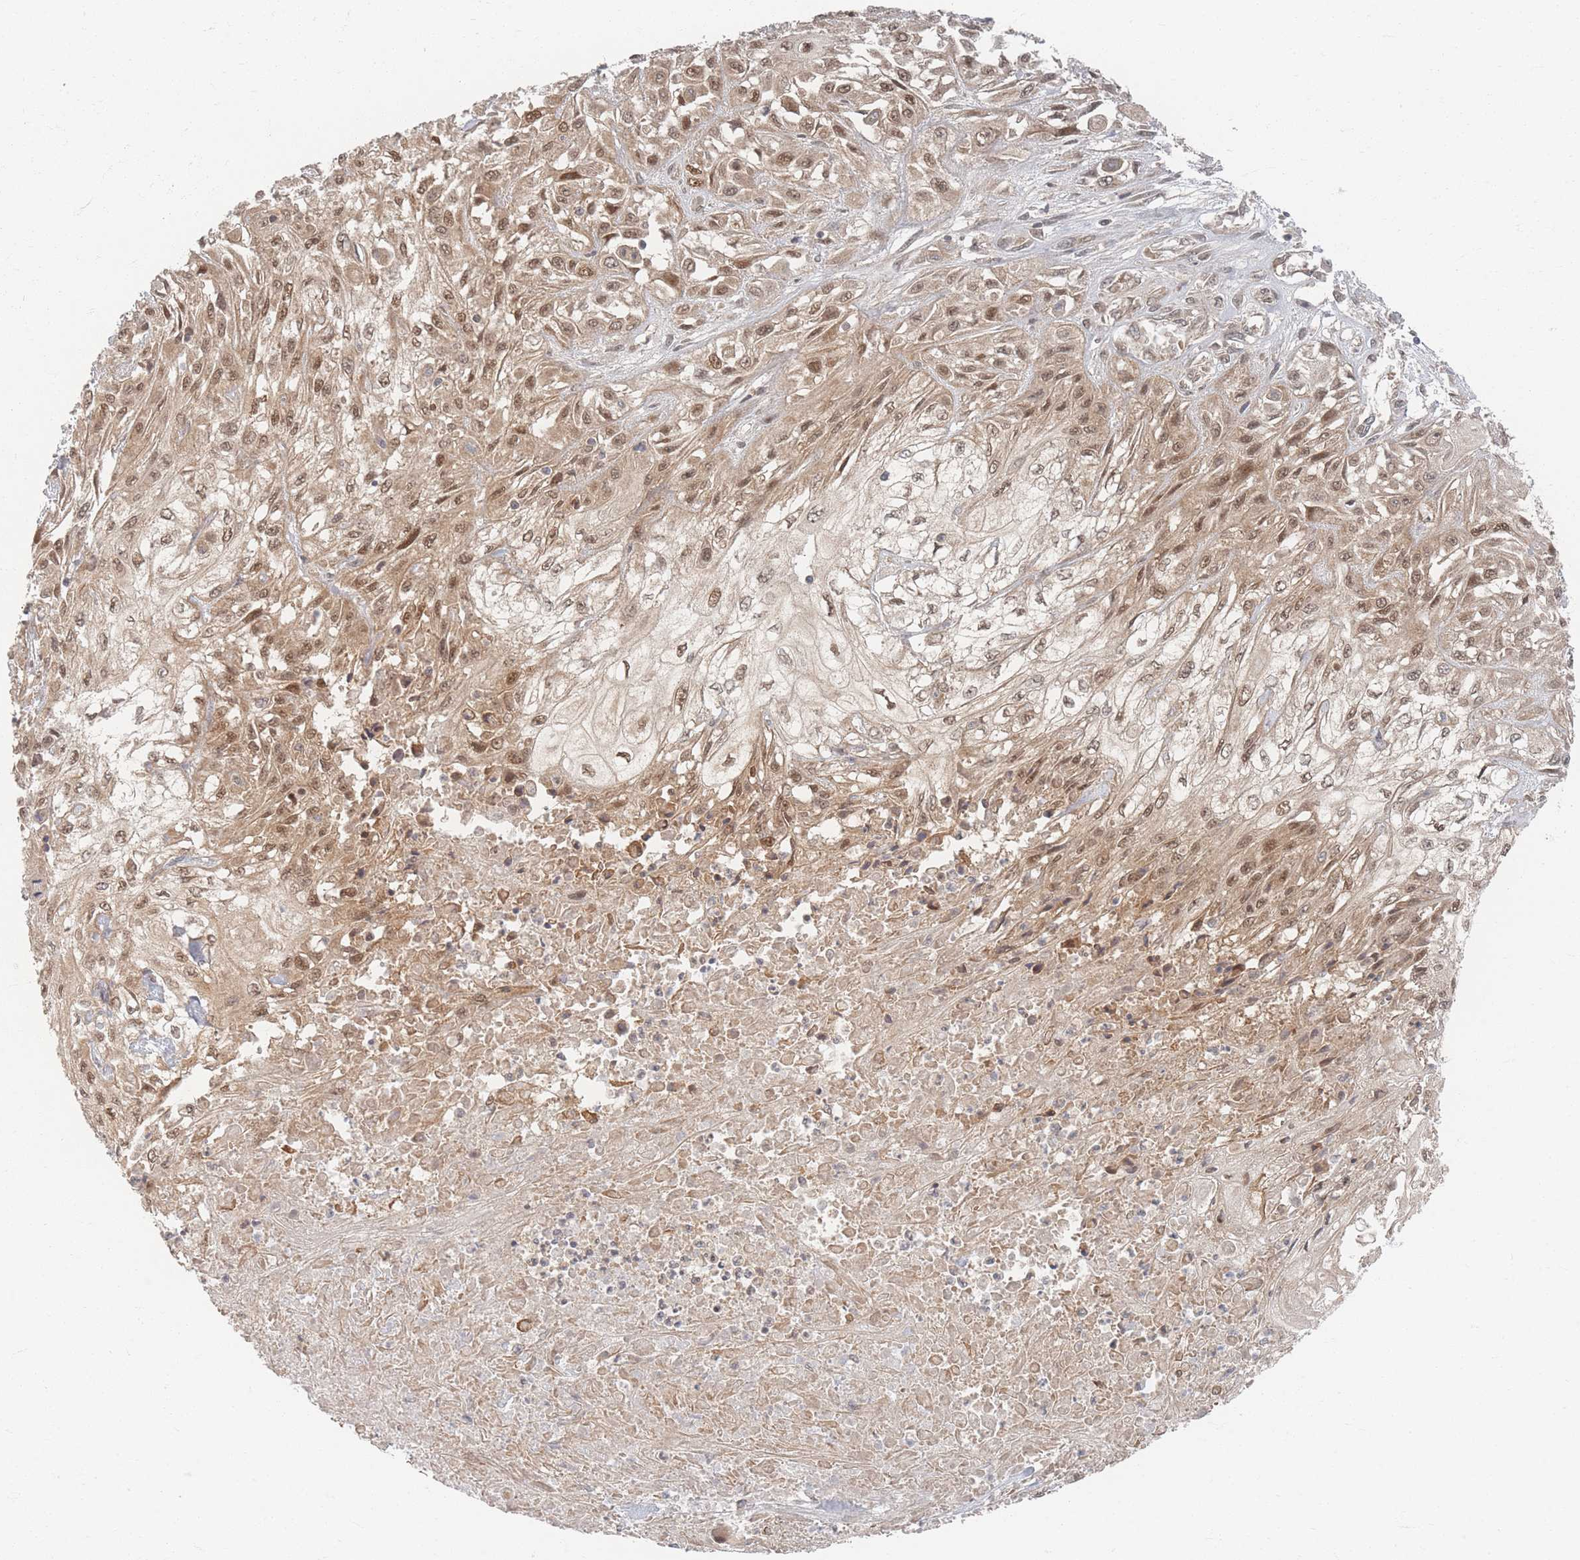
{"staining": {"intensity": "moderate", "quantity": ">75%", "location": "cytoplasmic/membranous,nuclear"}, "tissue": "skin cancer", "cell_type": "Tumor cells", "image_type": "cancer", "snomed": [{"axis": "morphology", "description": "Squamous cell carcinoma, NOS"}, {"axis": "morphology", "description": "Squamous cell carcinoma, metastatic, NOS"}, {"axis": "topography", "description": "Skin"}, {"axis": "topography", "description": "Lymph node"}], "caption": "Skin cancer (metastatic squamous cell carcinoma) stained for a protein shows moderate cytoplasmic/membranous and nuclear positivity in tumor cells.", "gene": "PSMD9", "patient": {"sex": "male", "age": 75}}